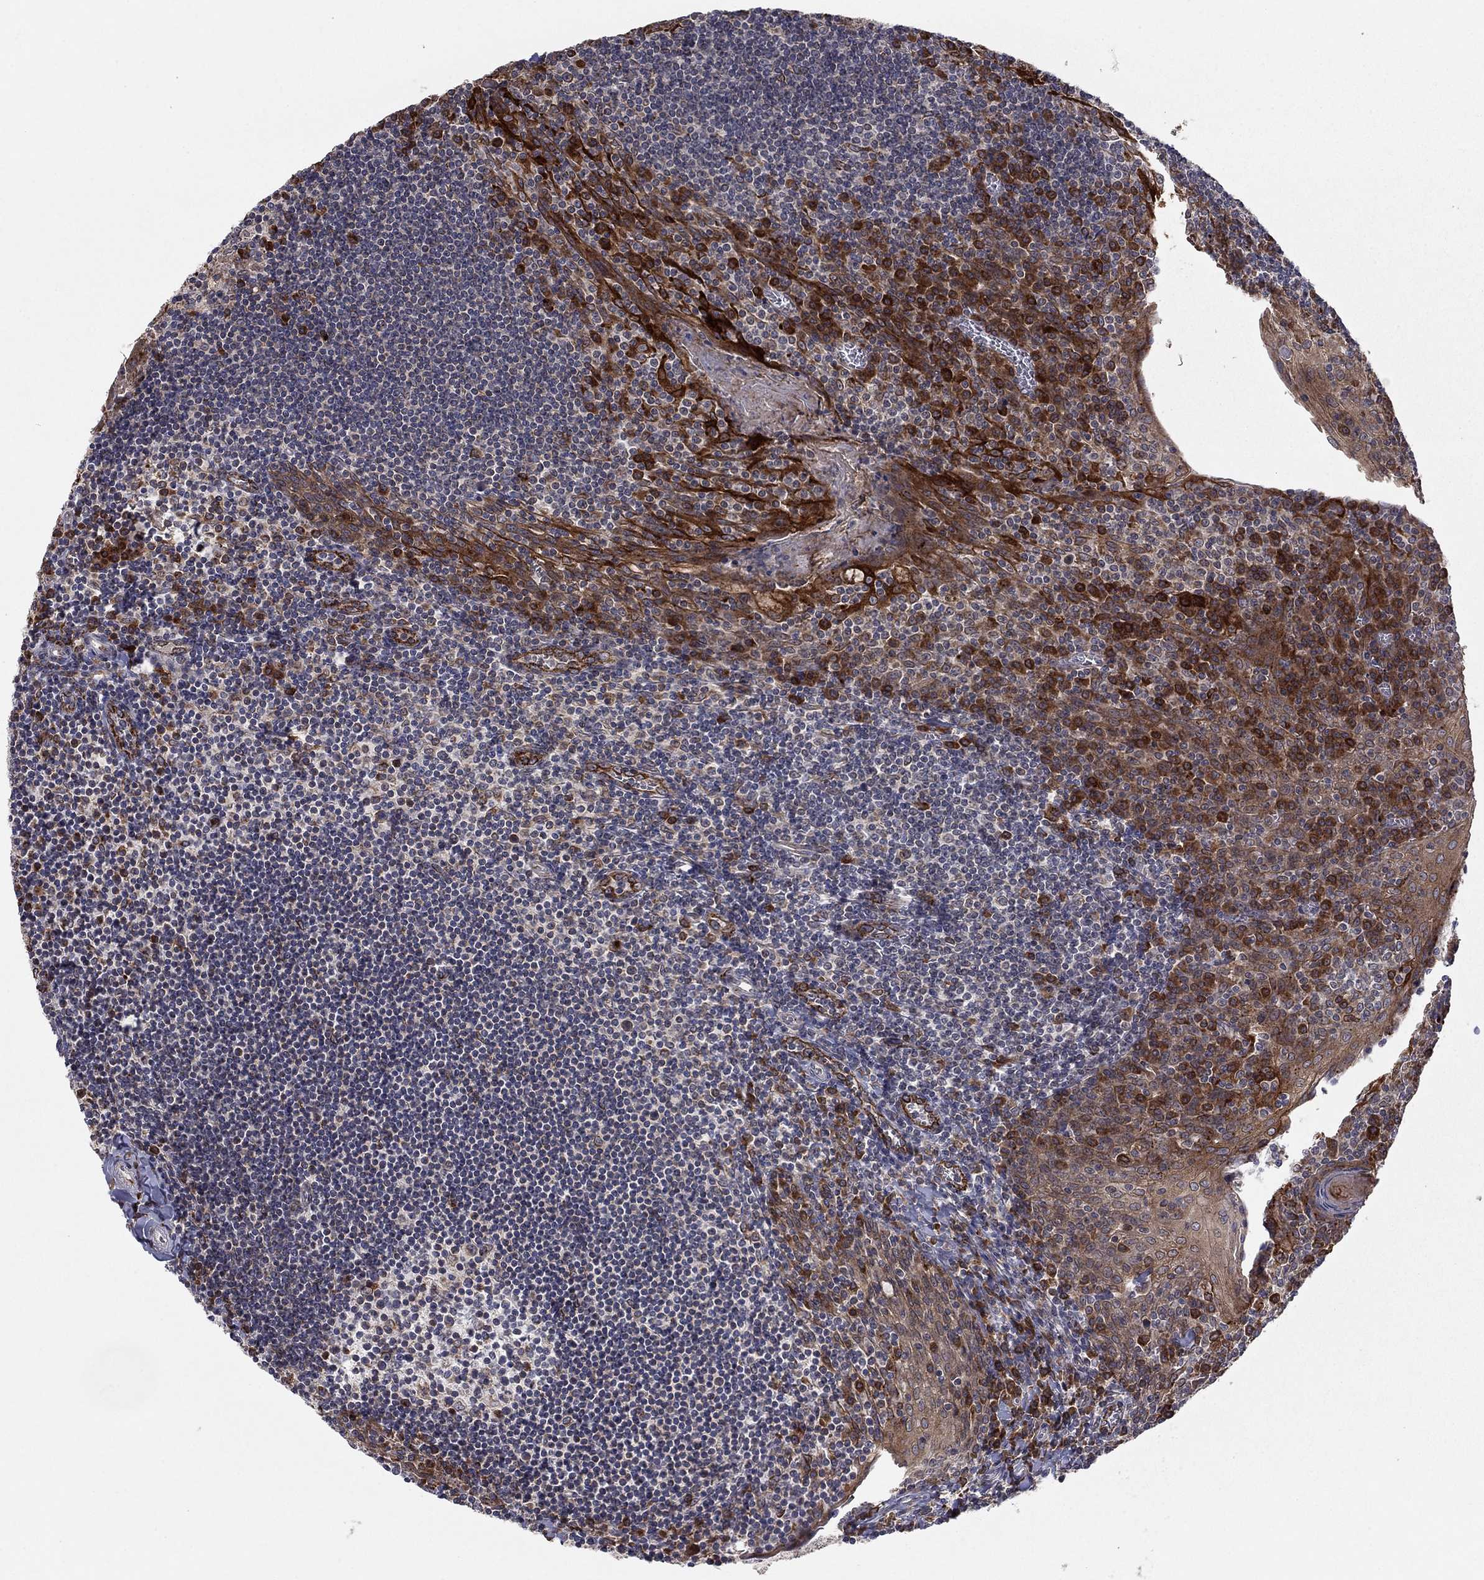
{"staining": {"intensity": "strong", "quantity": "<25%", "location": "cytoplasmic/membranous"}, "tissue": "tonsil", "cell_type": "Germinal center cells", "image_type": "normal", "snomed": [{"axis": "morphology", "description": "Normal tissue, NOS"}, {"axis": "topography", "description": "Tonsil"}], "caption": "This image displays IHC staining of benign tonsil, with medium strong cytoplasmic/membranous expression in about <25% of germinal center cells.", "gene": "YIF1A", "patient": {"sex": "female", "age": 12}}